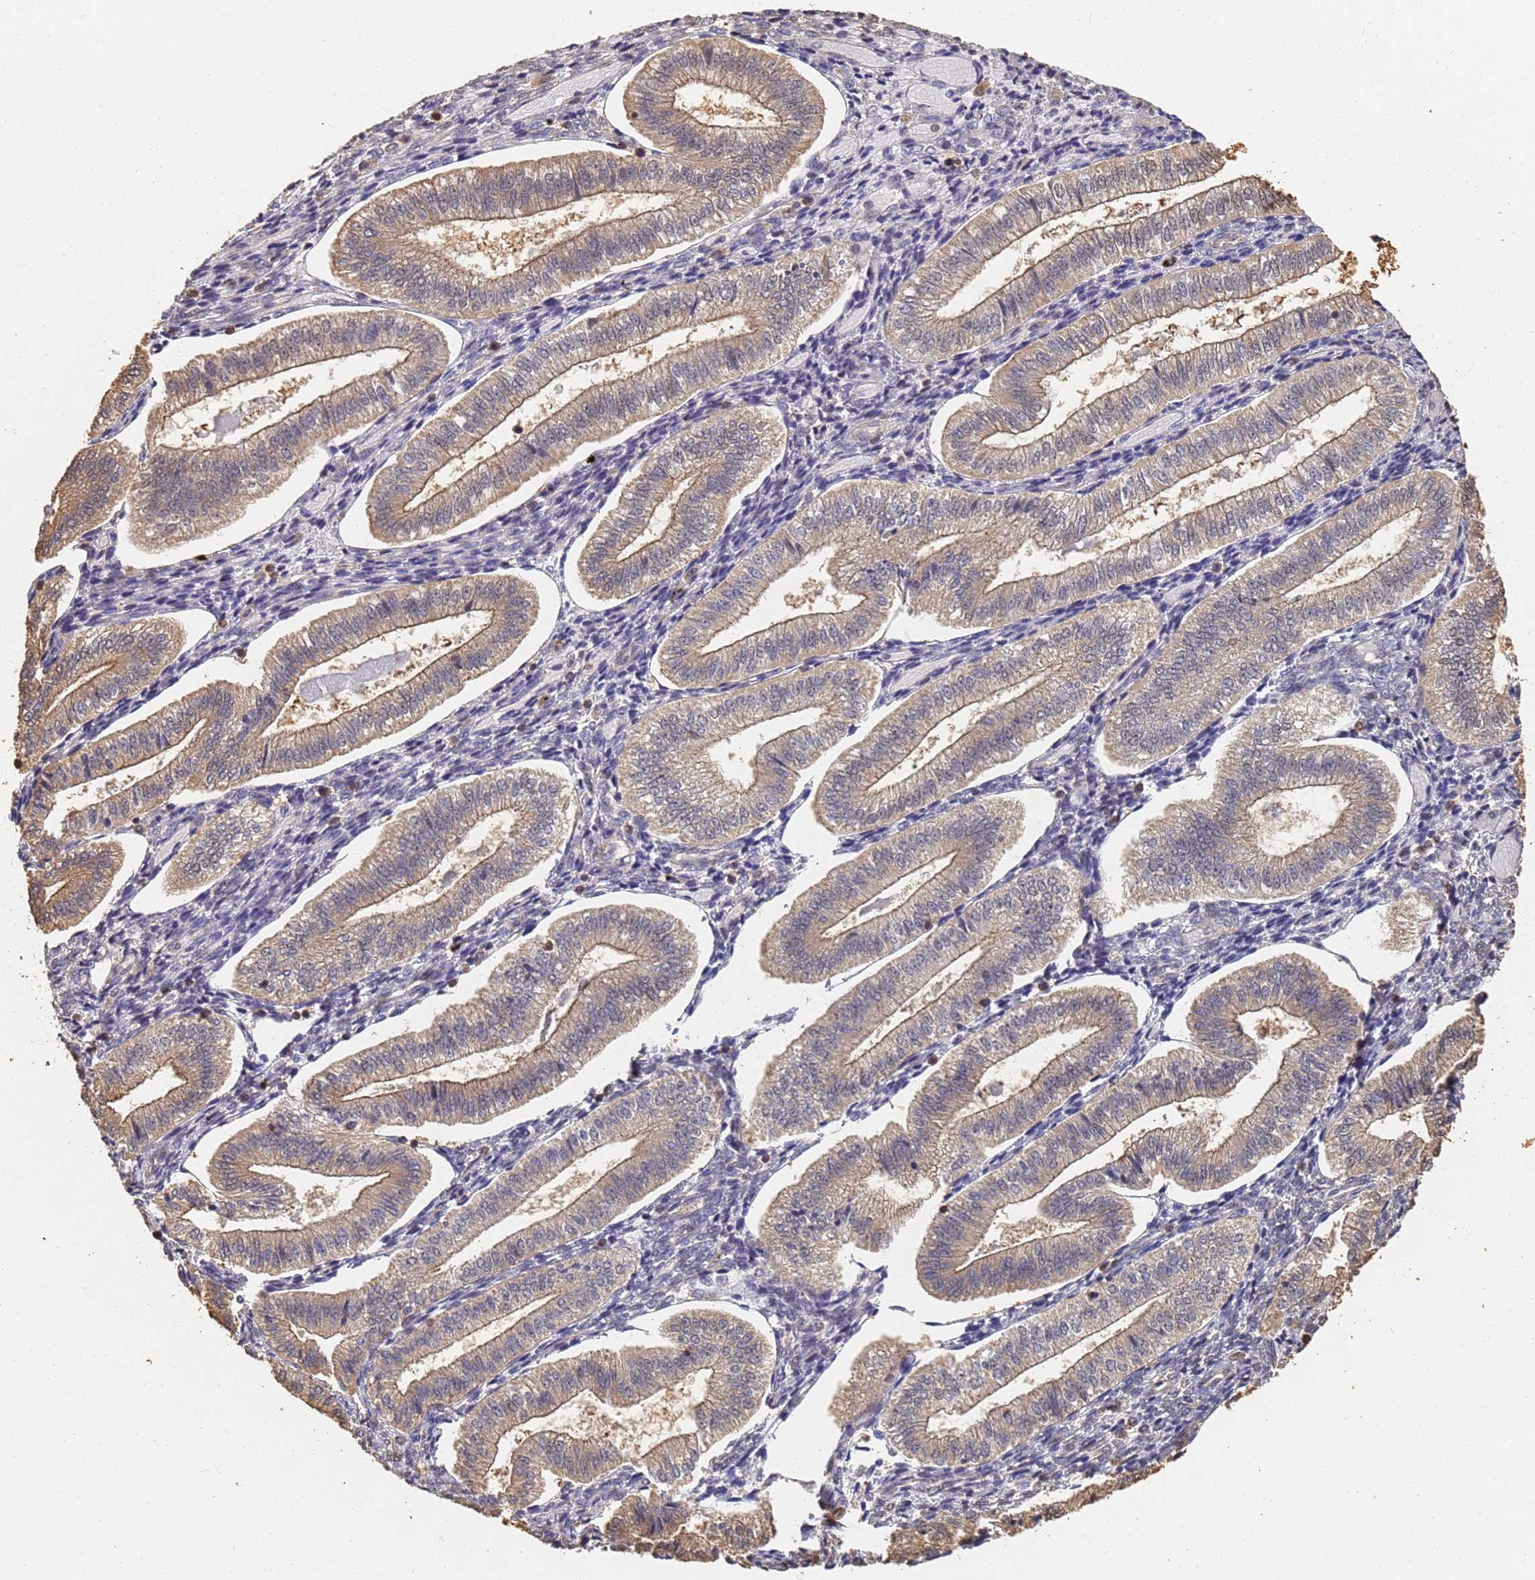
{"staining": {"intensity": "weak", "quantity": "<25%", "location": "nuclear"}, "tissue": "endometrium", "cell_type": "Cells in endometrial stroma", "image_type": "normal", "snomed": [{"axis": "morphology", "description": "Normal tissue, NOS"}, {"axis": "topography", "description": "Endometrium"}], "caption": "Immunohistochemistry (IHC) photomicrograph of normal endometrium: human endometrium stained with DAB shows no significant protein staining in cells in endometrial stroma.", "gene": "JAK2", "patient": {"sex": "female", "age": 34}}